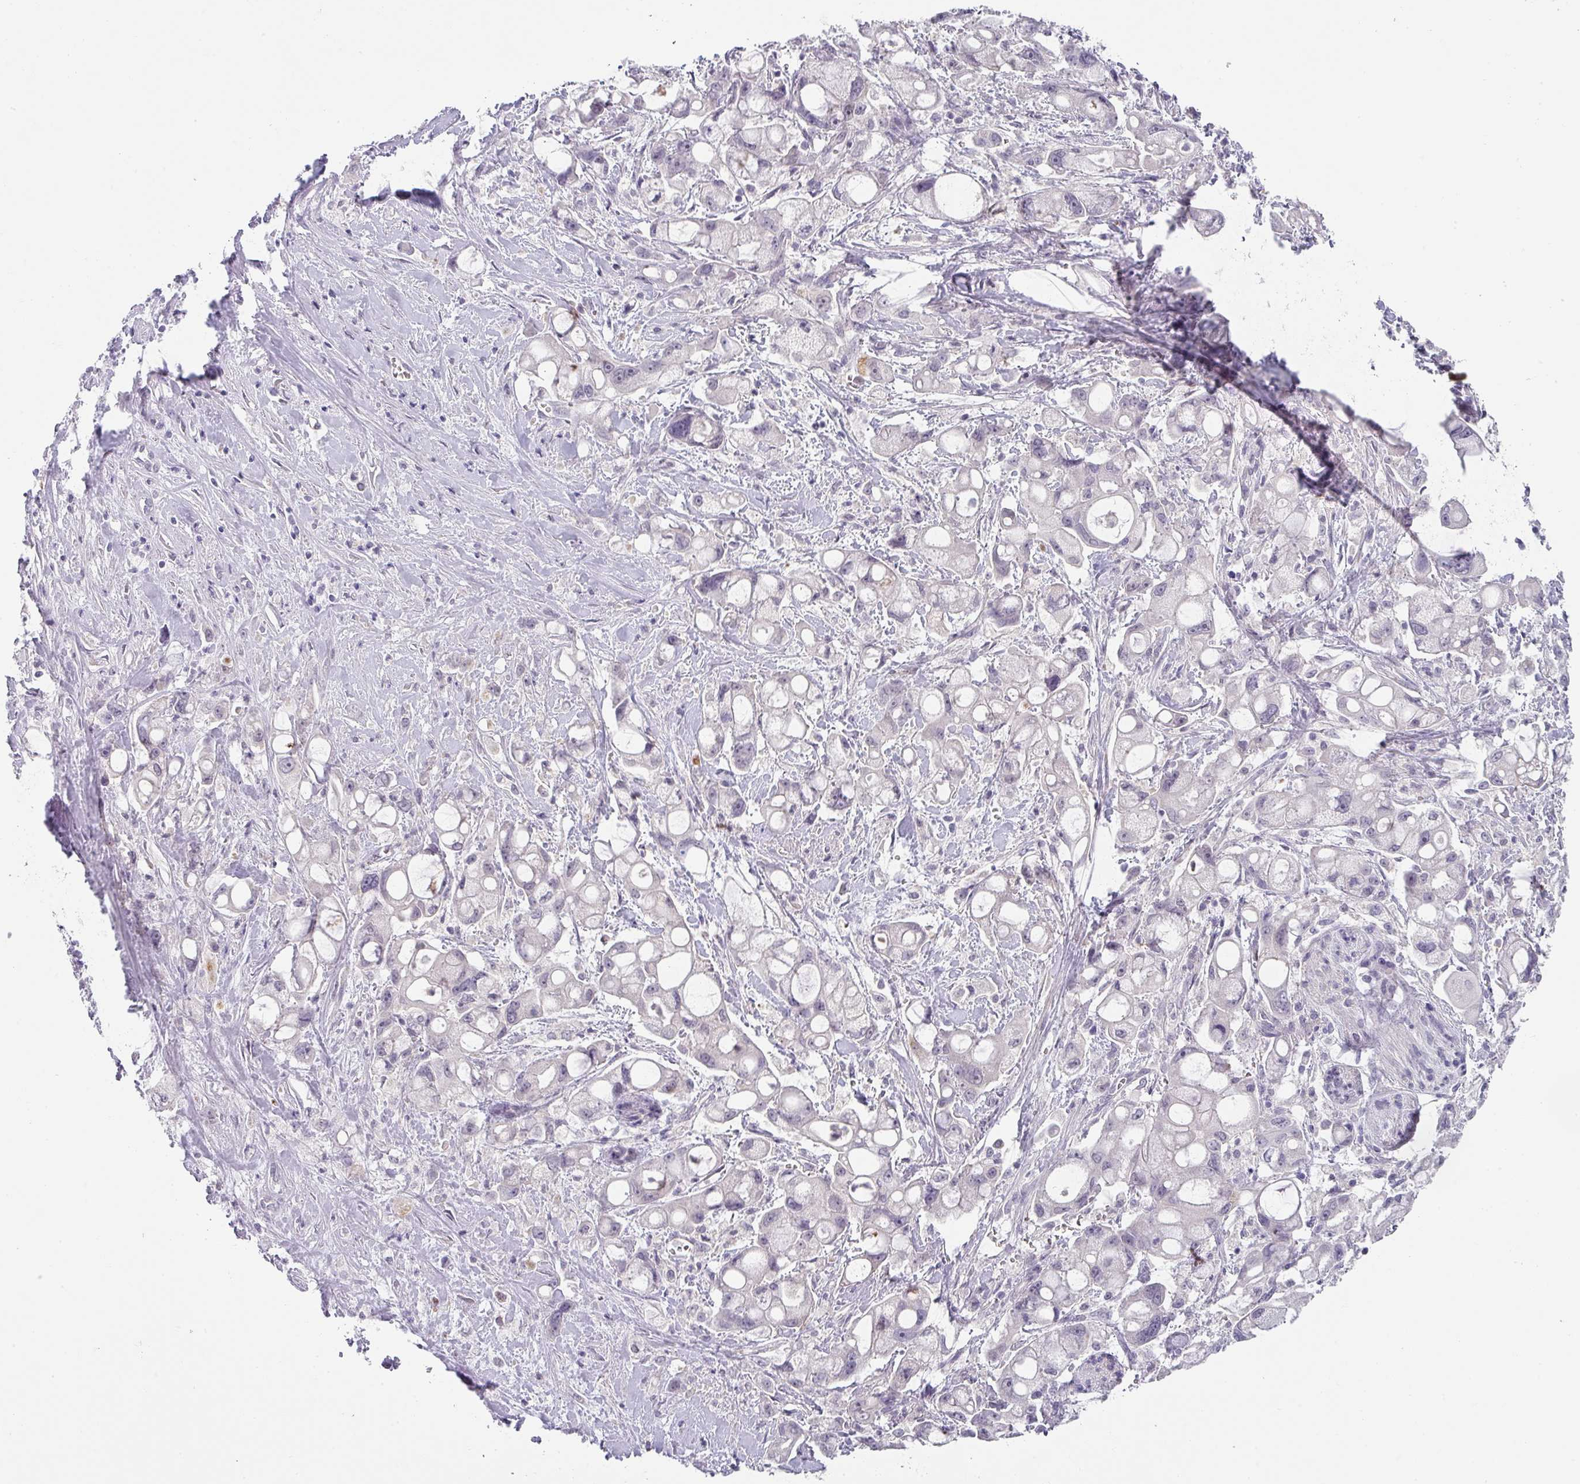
{"staining": {"intensity": "negative", "quantity": "none", "location": "none"}, "tissue": "pancreatic cancer", "cell_type": "Tumor cells", "image_type": "cancer", "snomed": [{"axis": "morphology", "description": "Adenocarcinoma, NOS"}, {"axis": "topography", "description": "Pancreas"}], "caption": "Immunohistochemistry (IHC) image of human pancreatic cancer stained for a protein (brown), which exhibits no expression in tumor cells.", "gene": "BTLA", "patient": {"sex": "male", "age": 68}}